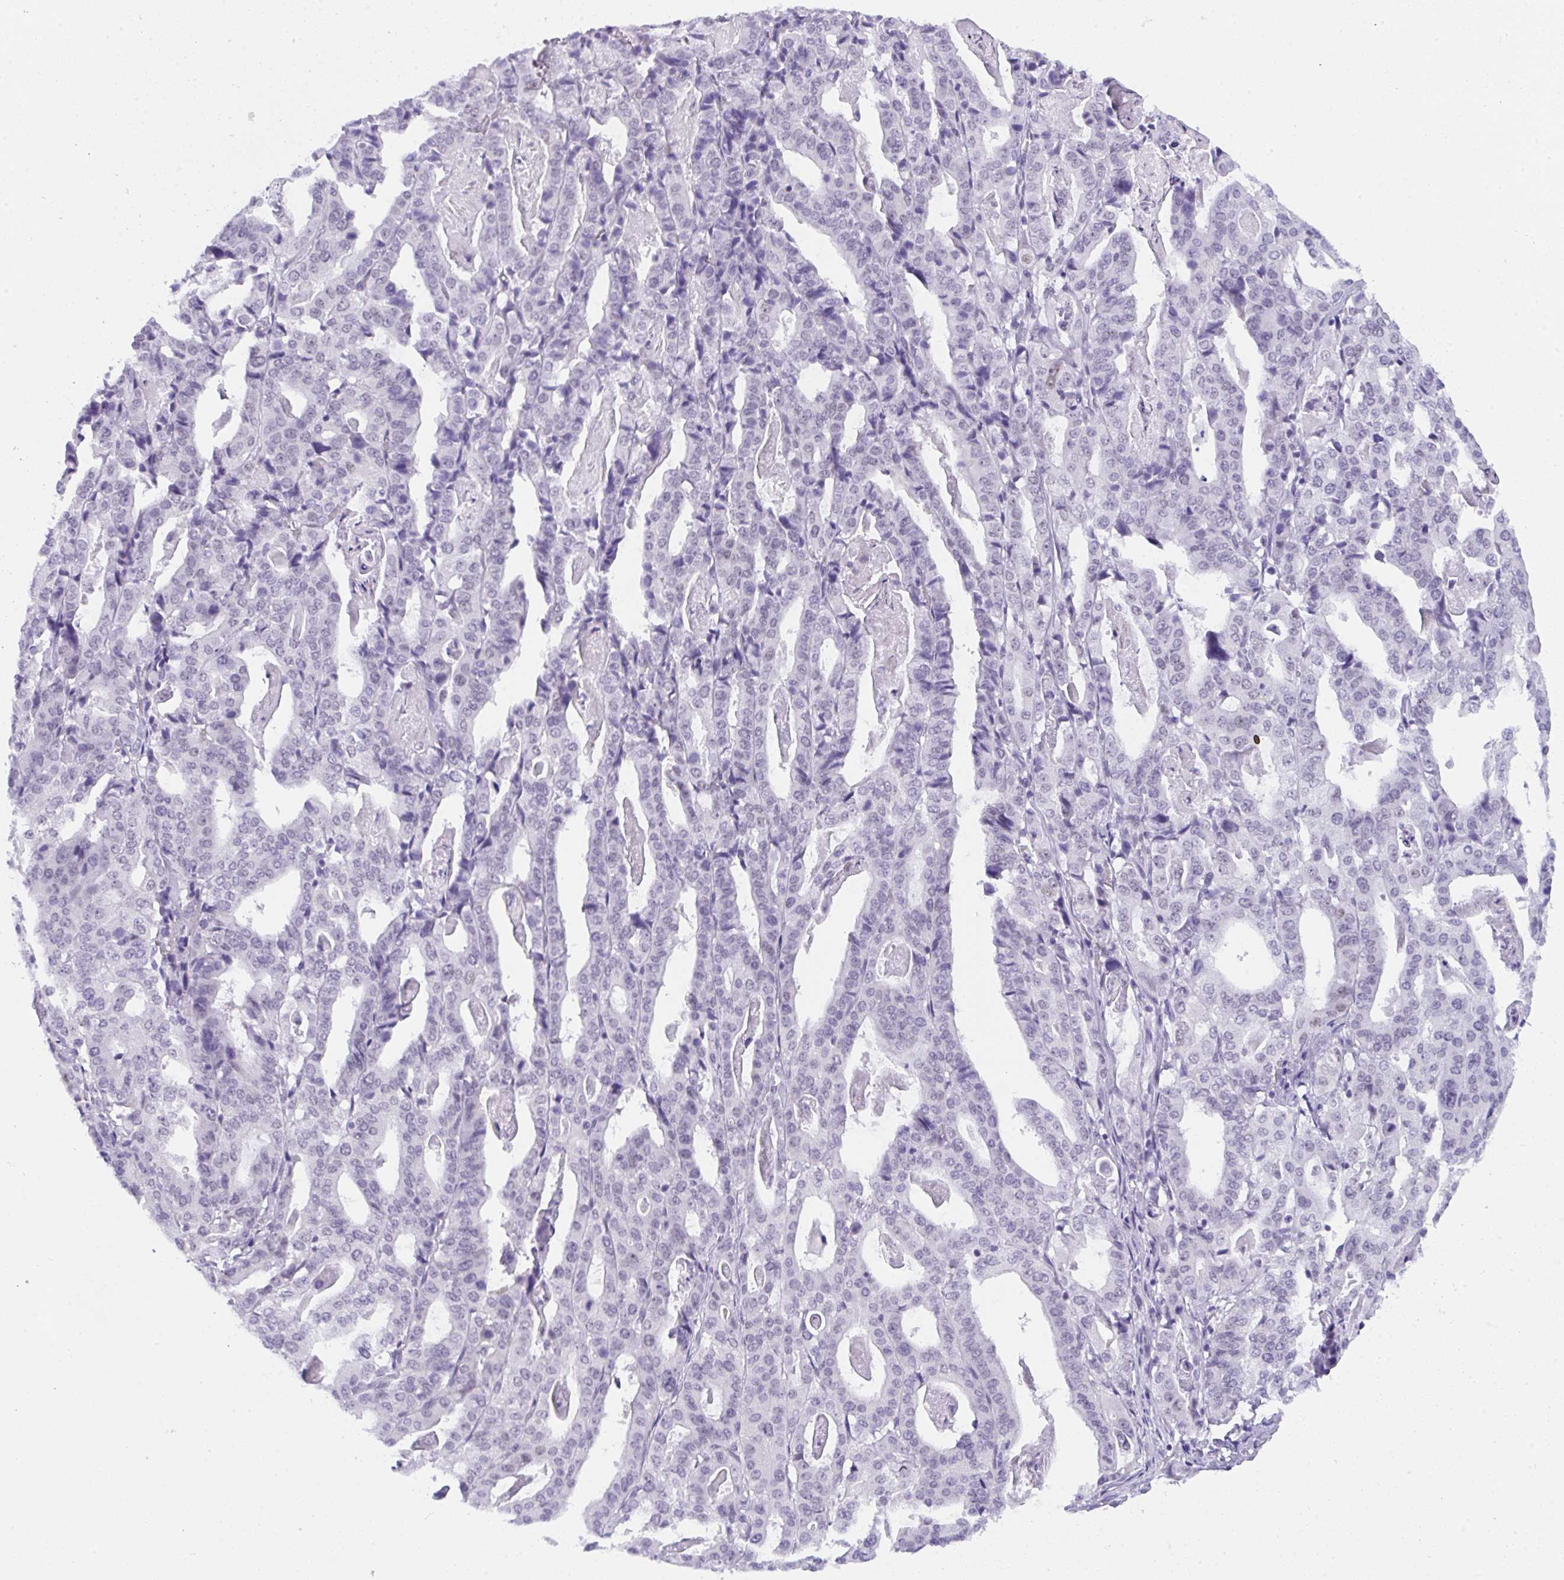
{"staining": {"intensity": "negative", "quantity": "none", "location": "none"}, "tissue": "stomach cancer", "cell_type": "Tumor cells", "image_type": "cancer", "snomed": [{"axis": "morphology", "description": "Adenocarcinoma, NOS"}, {"axis": "topography", "description": "Stomach"}], "caption": "Stomach cancer was stained to show a protein in brown. There is no significant staining in tumor cells.", "gene": "CDK13", "patient": {"sex": "male", "age": 48}}